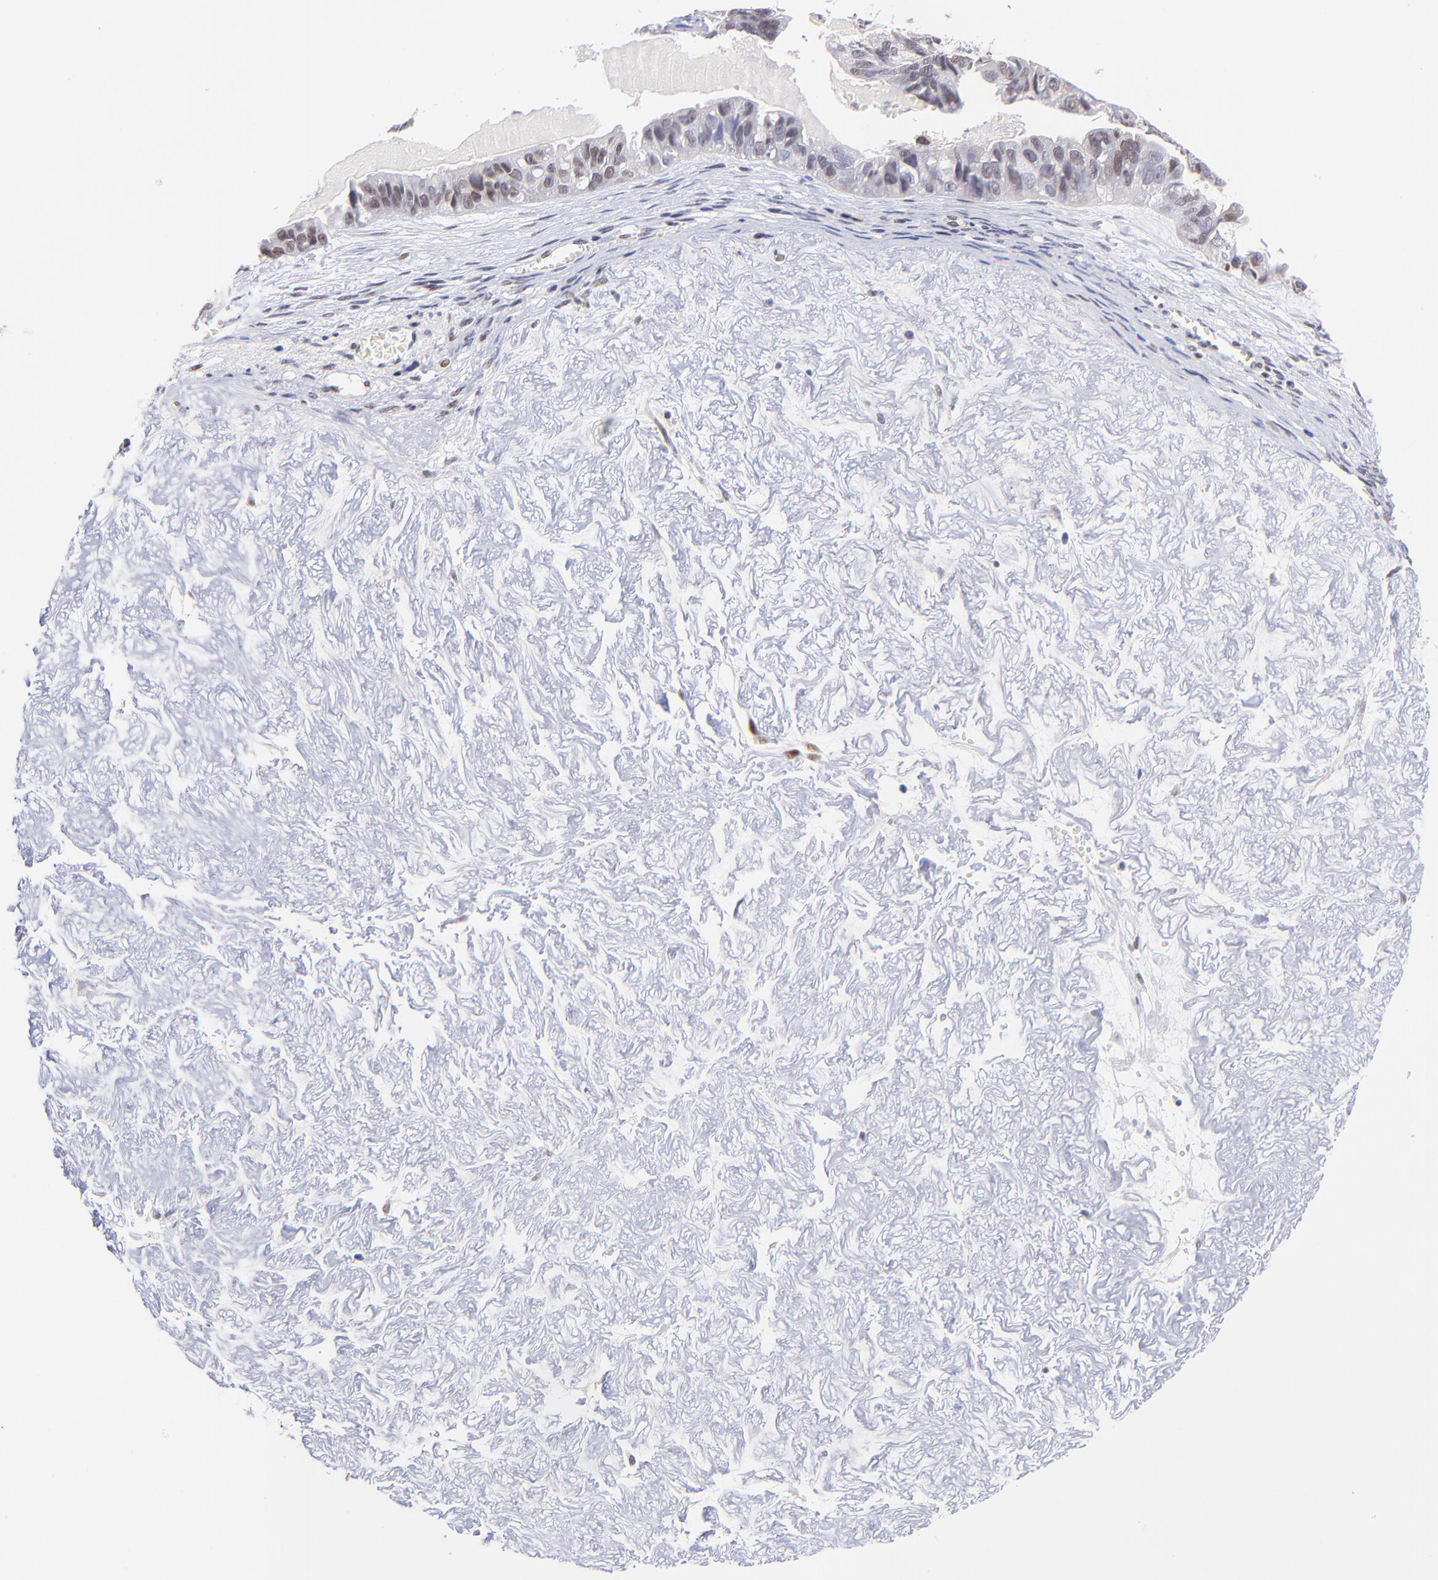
{"staining": {"intensity": "moderate", "quantity": ">75%", "location": "nuclear"}, "tissue": "ovarian cancer", "cell_type": "Tumor cells", "image_type": "cancer", "snomed": [{"axis": "morphology", "description": "Carcinoma, endometroid"}, {"axis": "topography", "description": "Ovary"}], "caption": "There is medium levels of moderate nuclear positivity in tumor cells of ovarian cancer, as demonstrated by immunohistochemical staining (brown color).", "gene": "MIDEAS", "patient": {"sex": "female", "age": 85}}